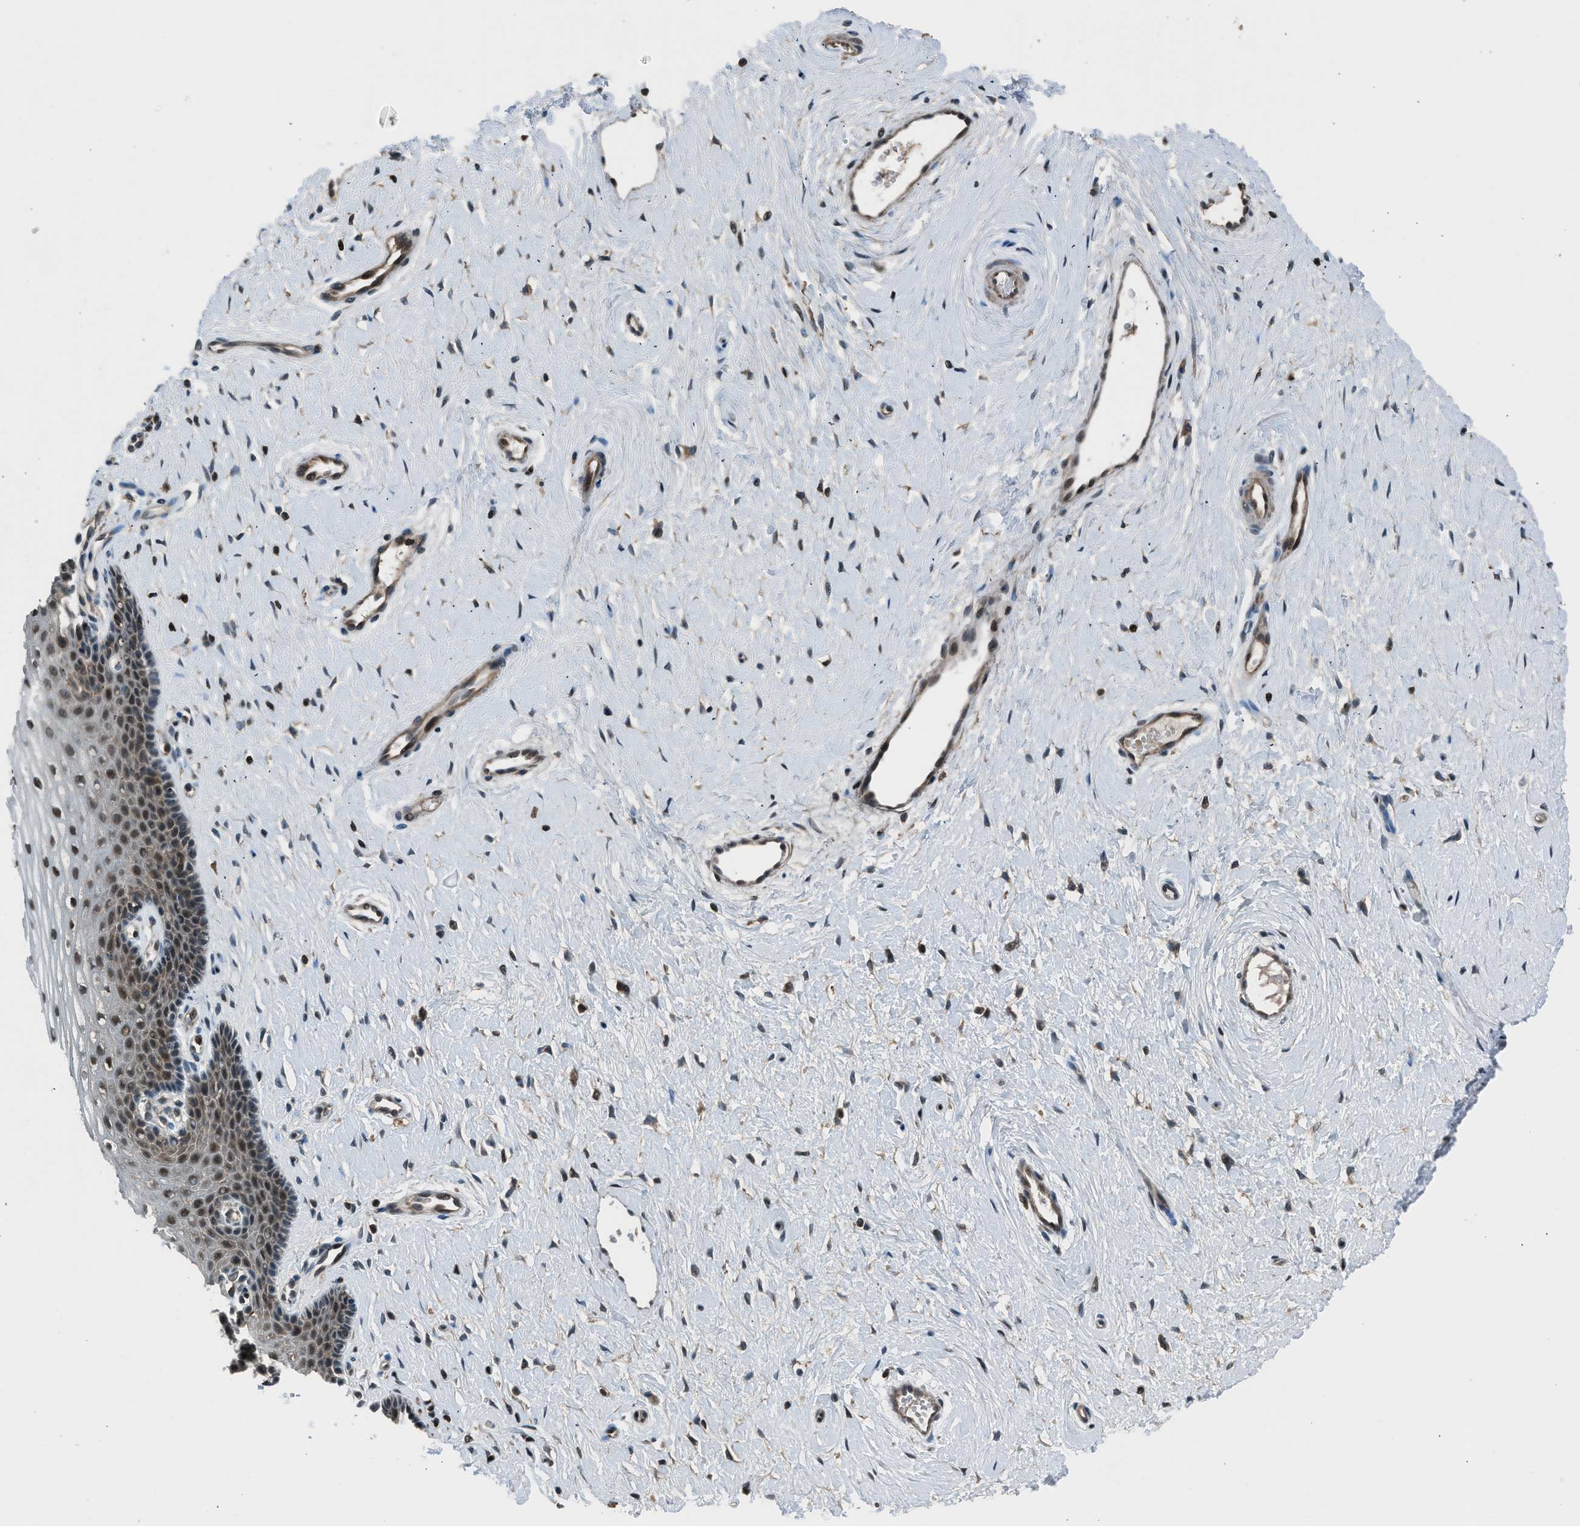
{"staining": {"intensity": "moderate", "quantity": "25%-75%", "location": "cytoplasmic/membranous,nuclear"}, "tissue": "cervix", "cell_type": "Squamous epithelial cells", "image_type": "normal", "snomed": [{"axis": "morphology", "description": "Normal tissue, NOS"}, {"axis": "topography", "description": "Cervix"}], "caption": "Protein staining exhibits moderate cytoplasmic/membranous,nuclear positivity in about 25%-75% of squamous epithelial cells in benign cervix. Nuclei are stained in blue.", "gene": "LMLN", "patient": {"sex": "female", "age": 39}}